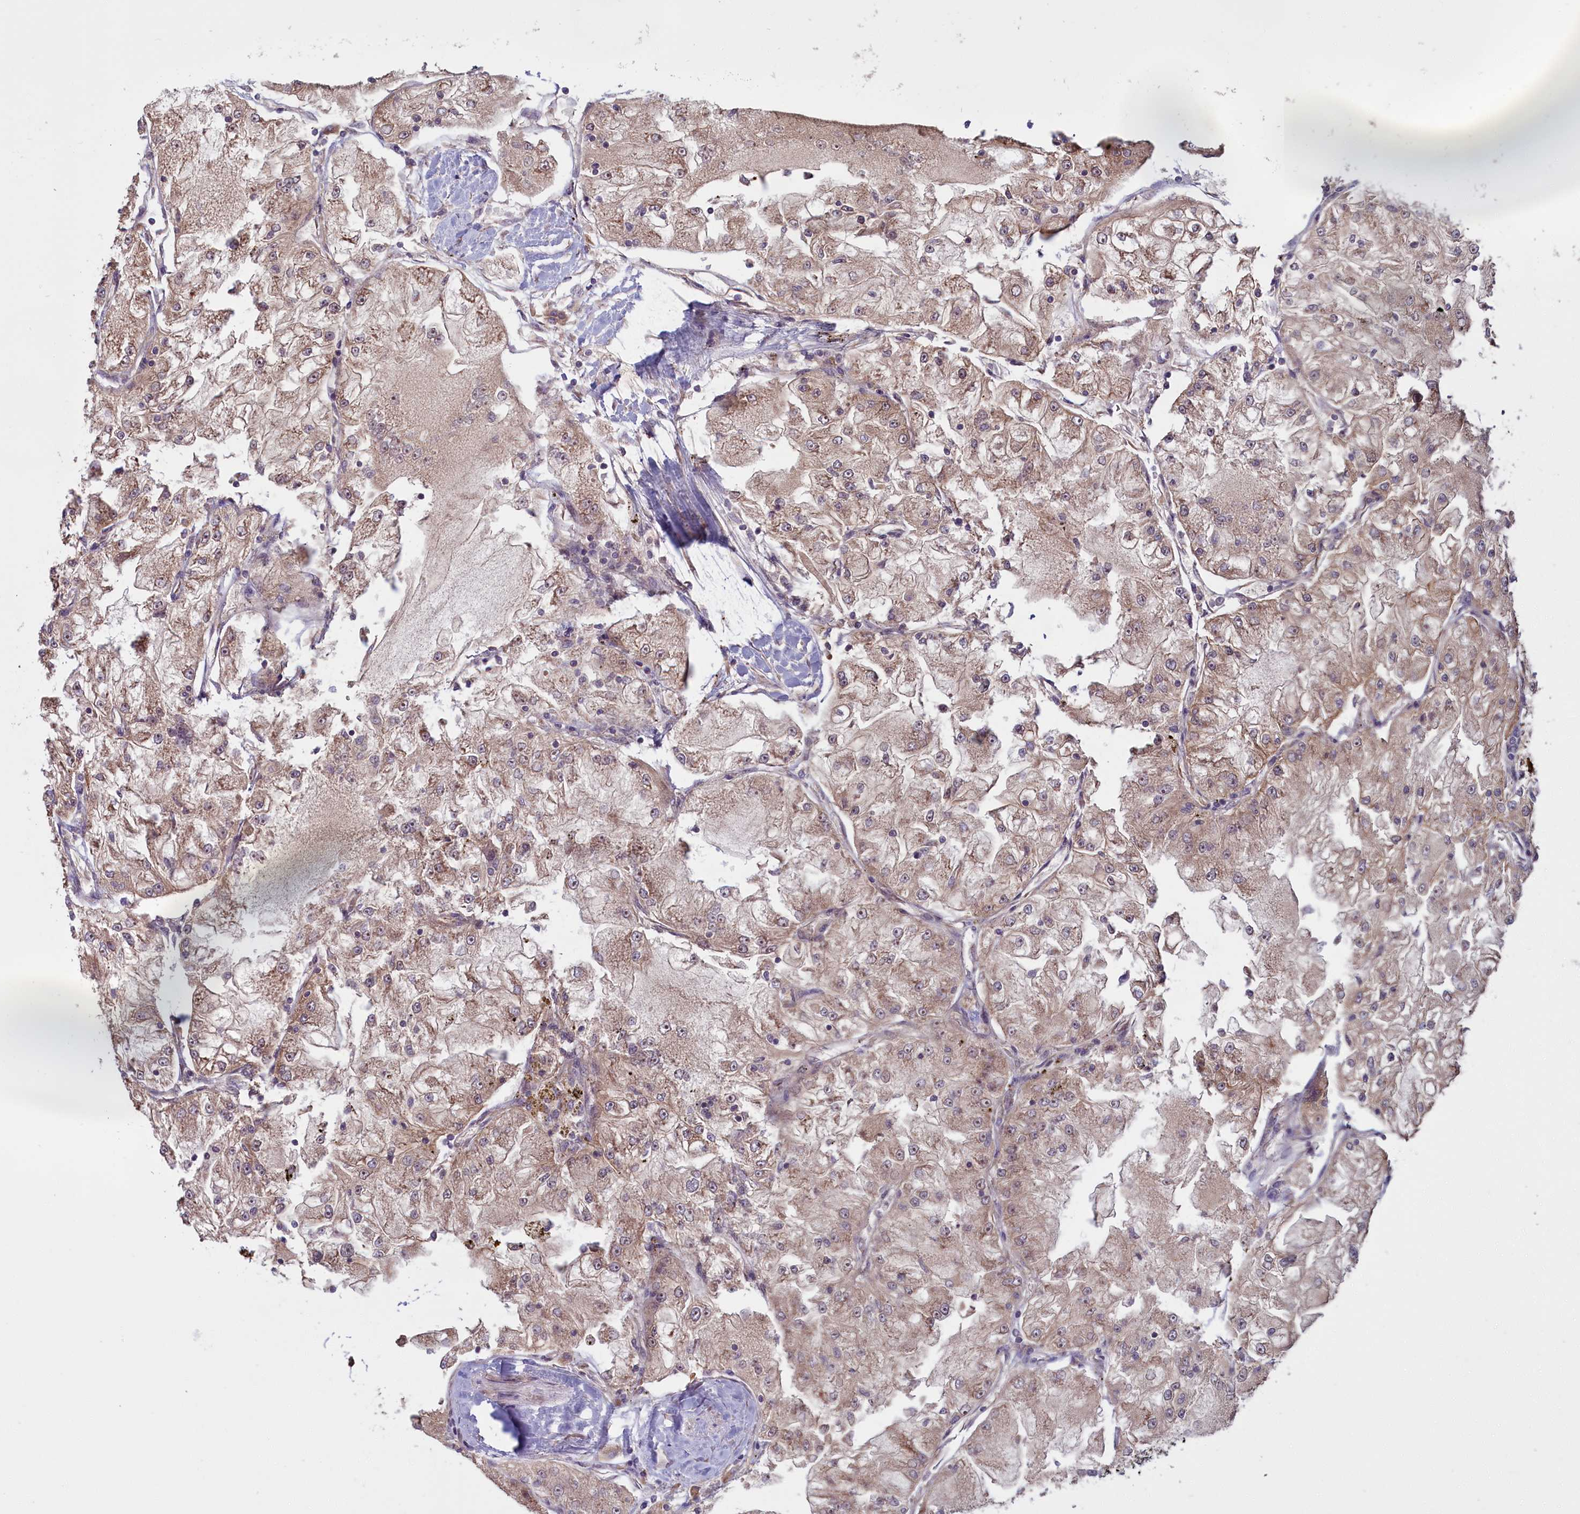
{"staining": {"intensity": "weak", "quantity": ">75%", "location": "cytoplasmic/membranous"}, "tissue": "renal cancer", "cell_type": "Tumor cells", "image_type": "cancer", "snomed": [{"axis": "morphology", "description": "Adenocarcinoma, NOS"}, {"axis": "topography", "description": "Kidney"}], "caption": "The micrograph shows immunohistochemical staining of renal cancer. There is weak cytoplasmic/membranous positivity is appreciated in approximately >75% of tumor cells.", "gene": "DENND1B", "patient": {"sex": "female", "age": 72}}